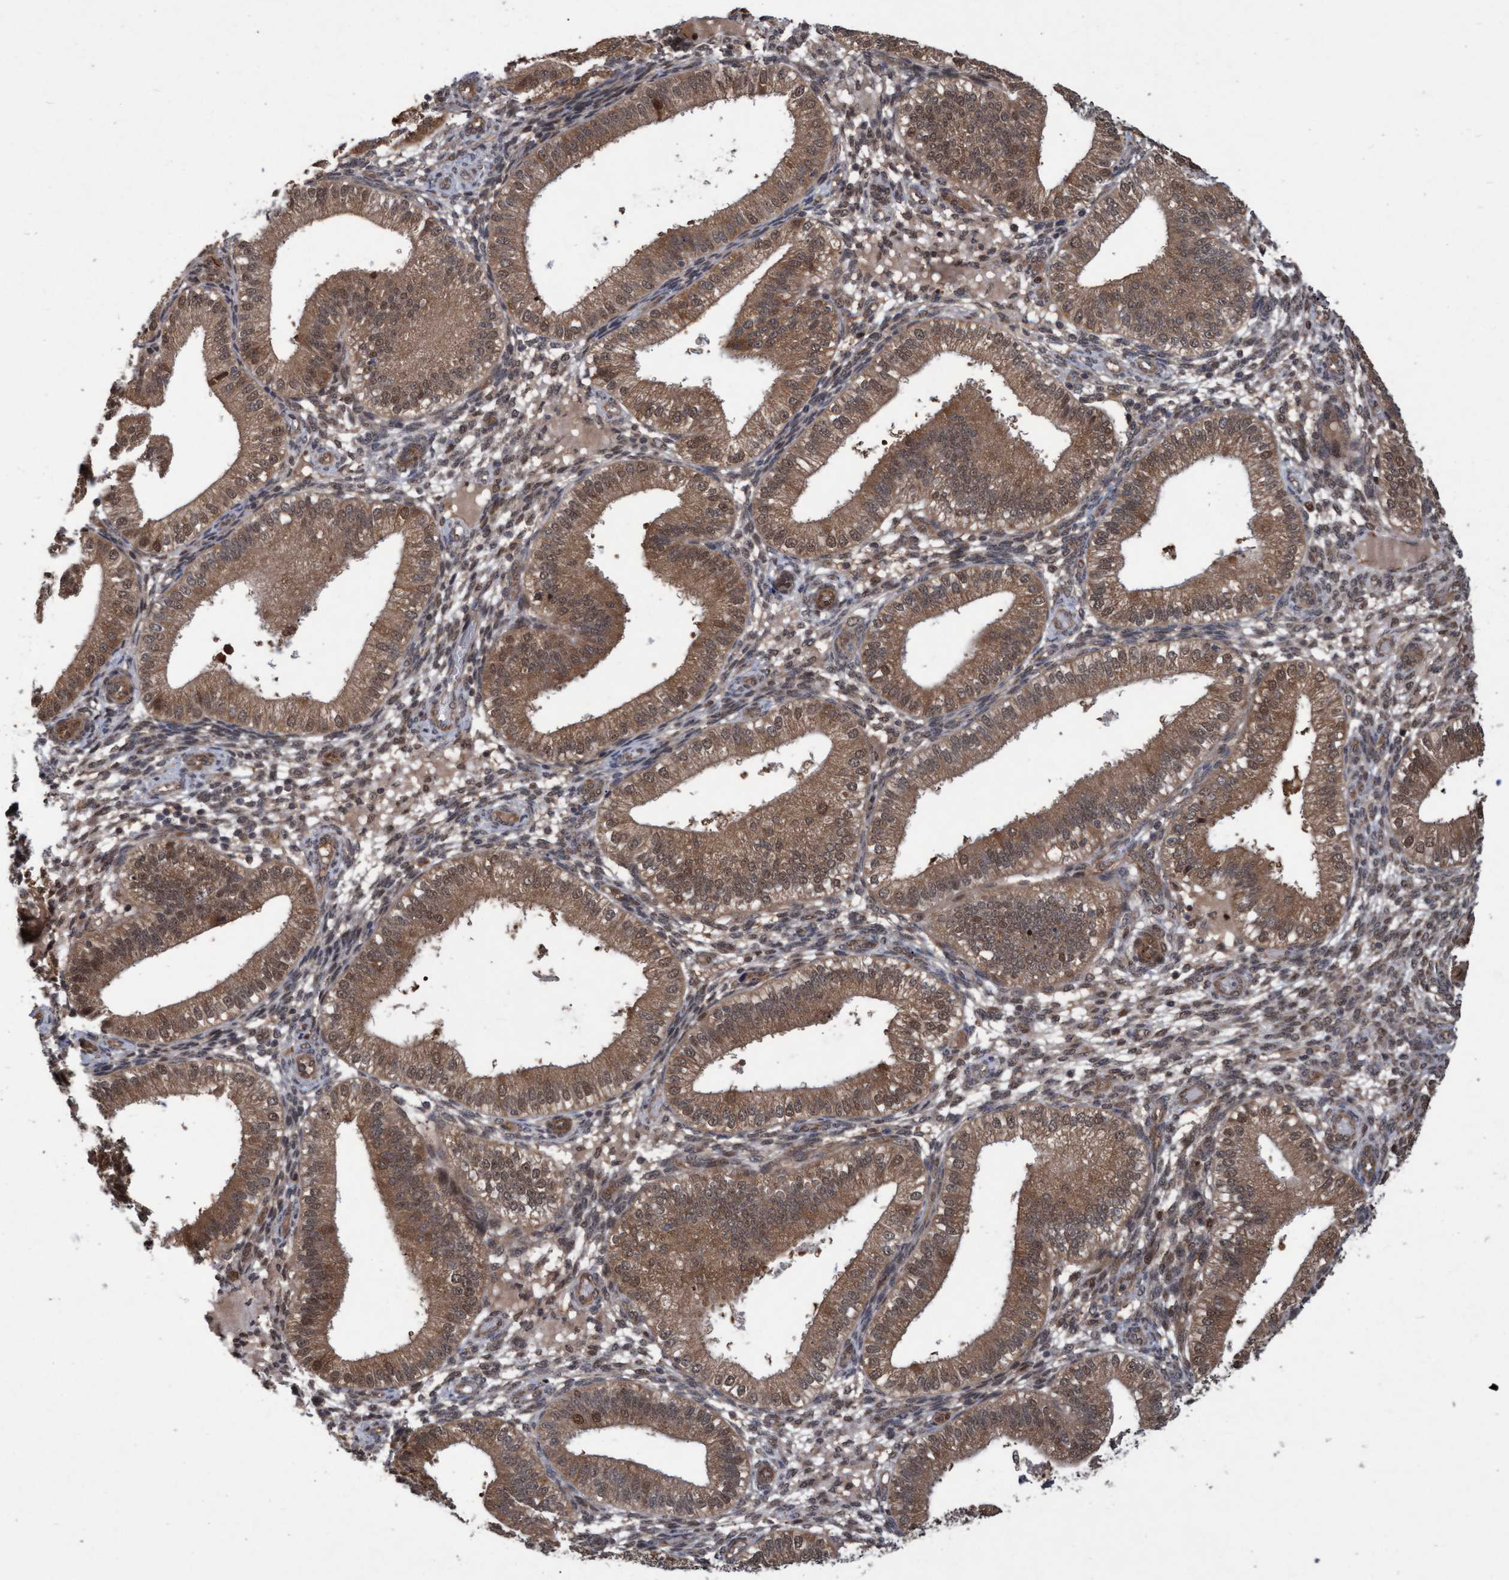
{"staining": {"intensity": "moderate", "quantity": "<25%", "location": "cytoplasmic/membranous,nuclear"}, "tissue": "endometrium", "cell_type": "Cells in endometrial stroma", "image_type": "normal", "snomed": [{"axis": "morphology", "description": "Normal tissue, NOS"}, {"axis": "topography", "description": "Endometrium"}], "caption": "Endometrium stained with a protein marker demonstrates moderate staining in cells in endometrial stroma.", "gene": "PSMB6", "patient": {"sex": "female", "age": 39}}